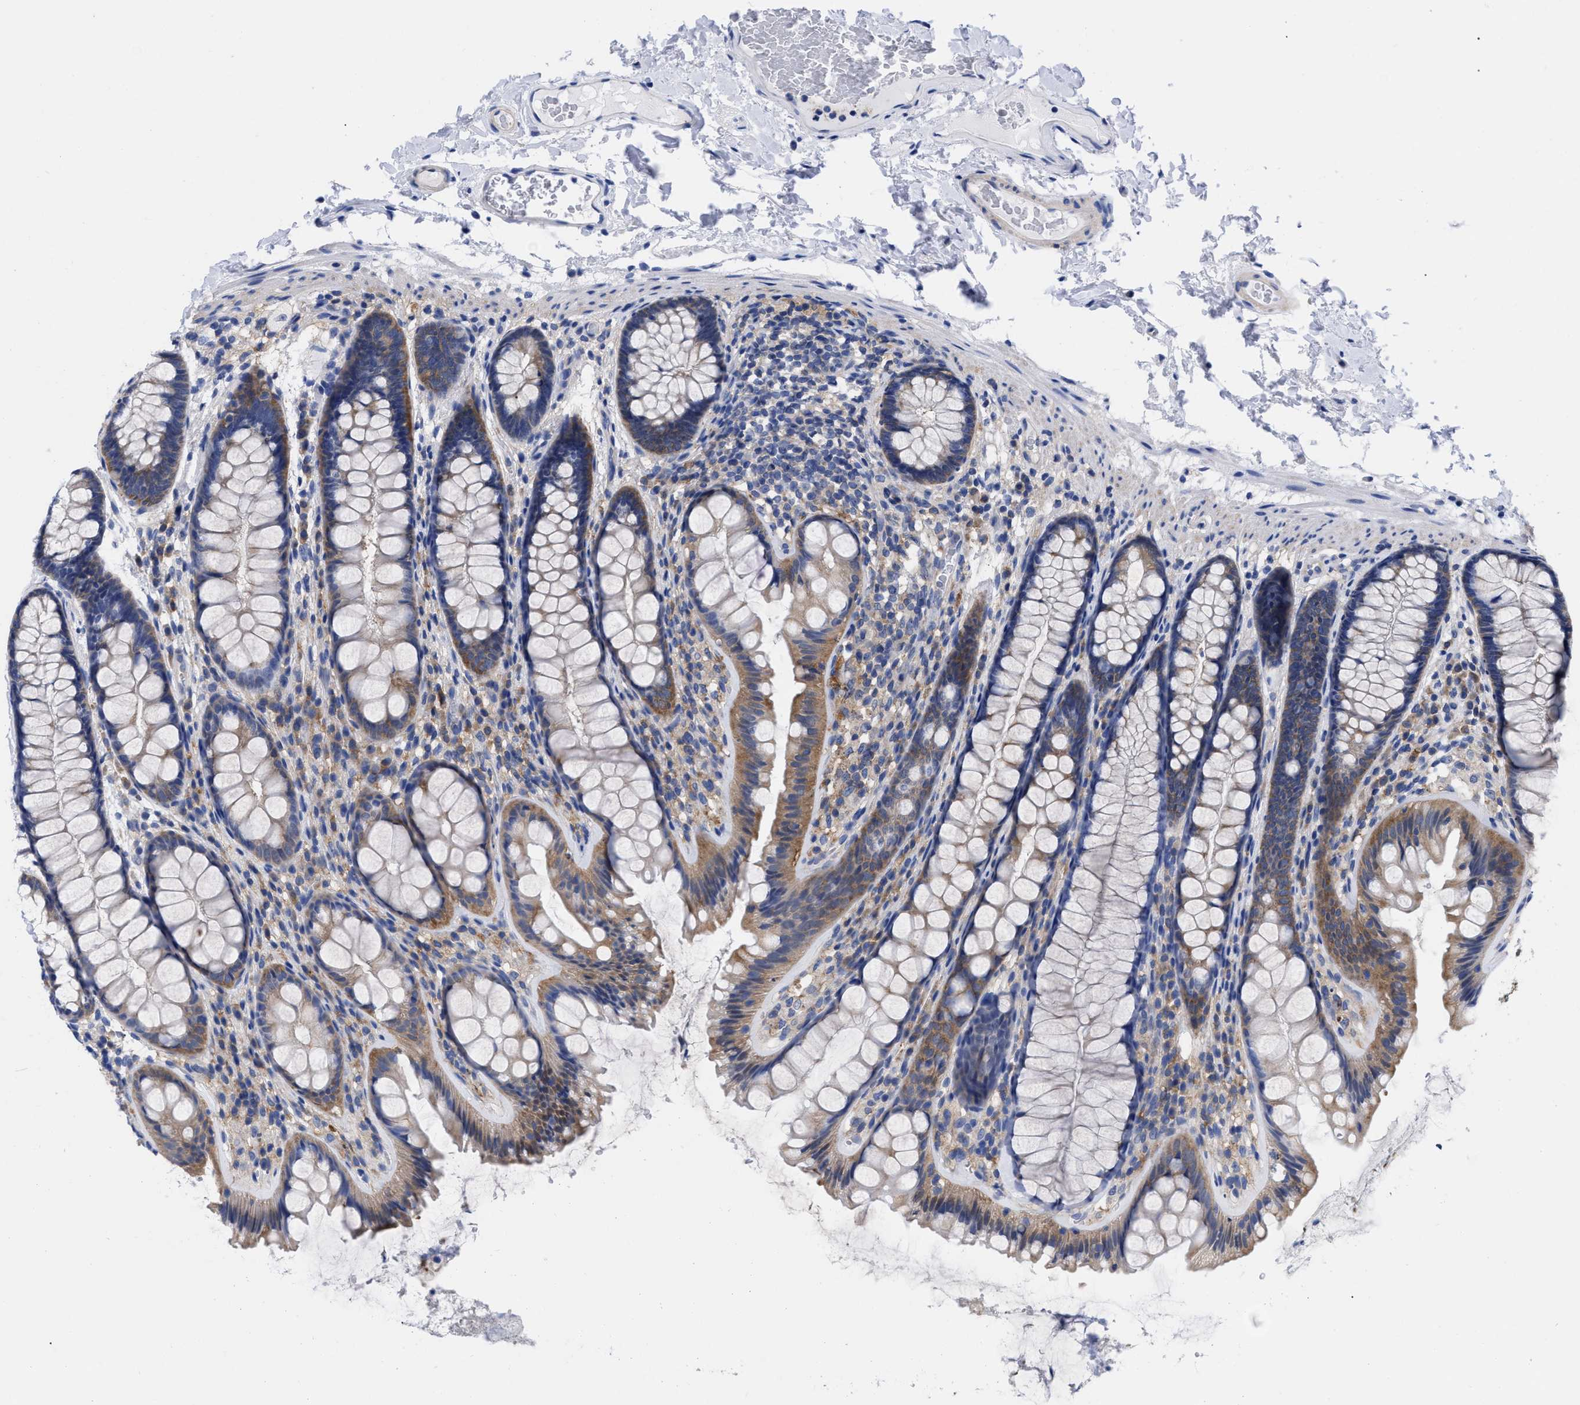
{"staining": {"intensity": "negative", "quantity": "none", "location": "none"}, "tissue": "colon", "cell_type": "Endothelial cells", "image_type": "normal", "snomed": [{"axis": "morphology", "description": "Normal tissue, NOS"}, {"axis": "topography", "description": "Colon"}], "caption": "Endothelial cells are negative for brown protein staining in unremarkable colon. The staining was performed using DAB (3,3'-diaminobenzidine) to visualize the protein expression in brown, while the nuclei were stained in blue with hematoxylin (Magnification: 20x).", "gene": "RBKS", "patient": {"sex": "female", "age": 56}}